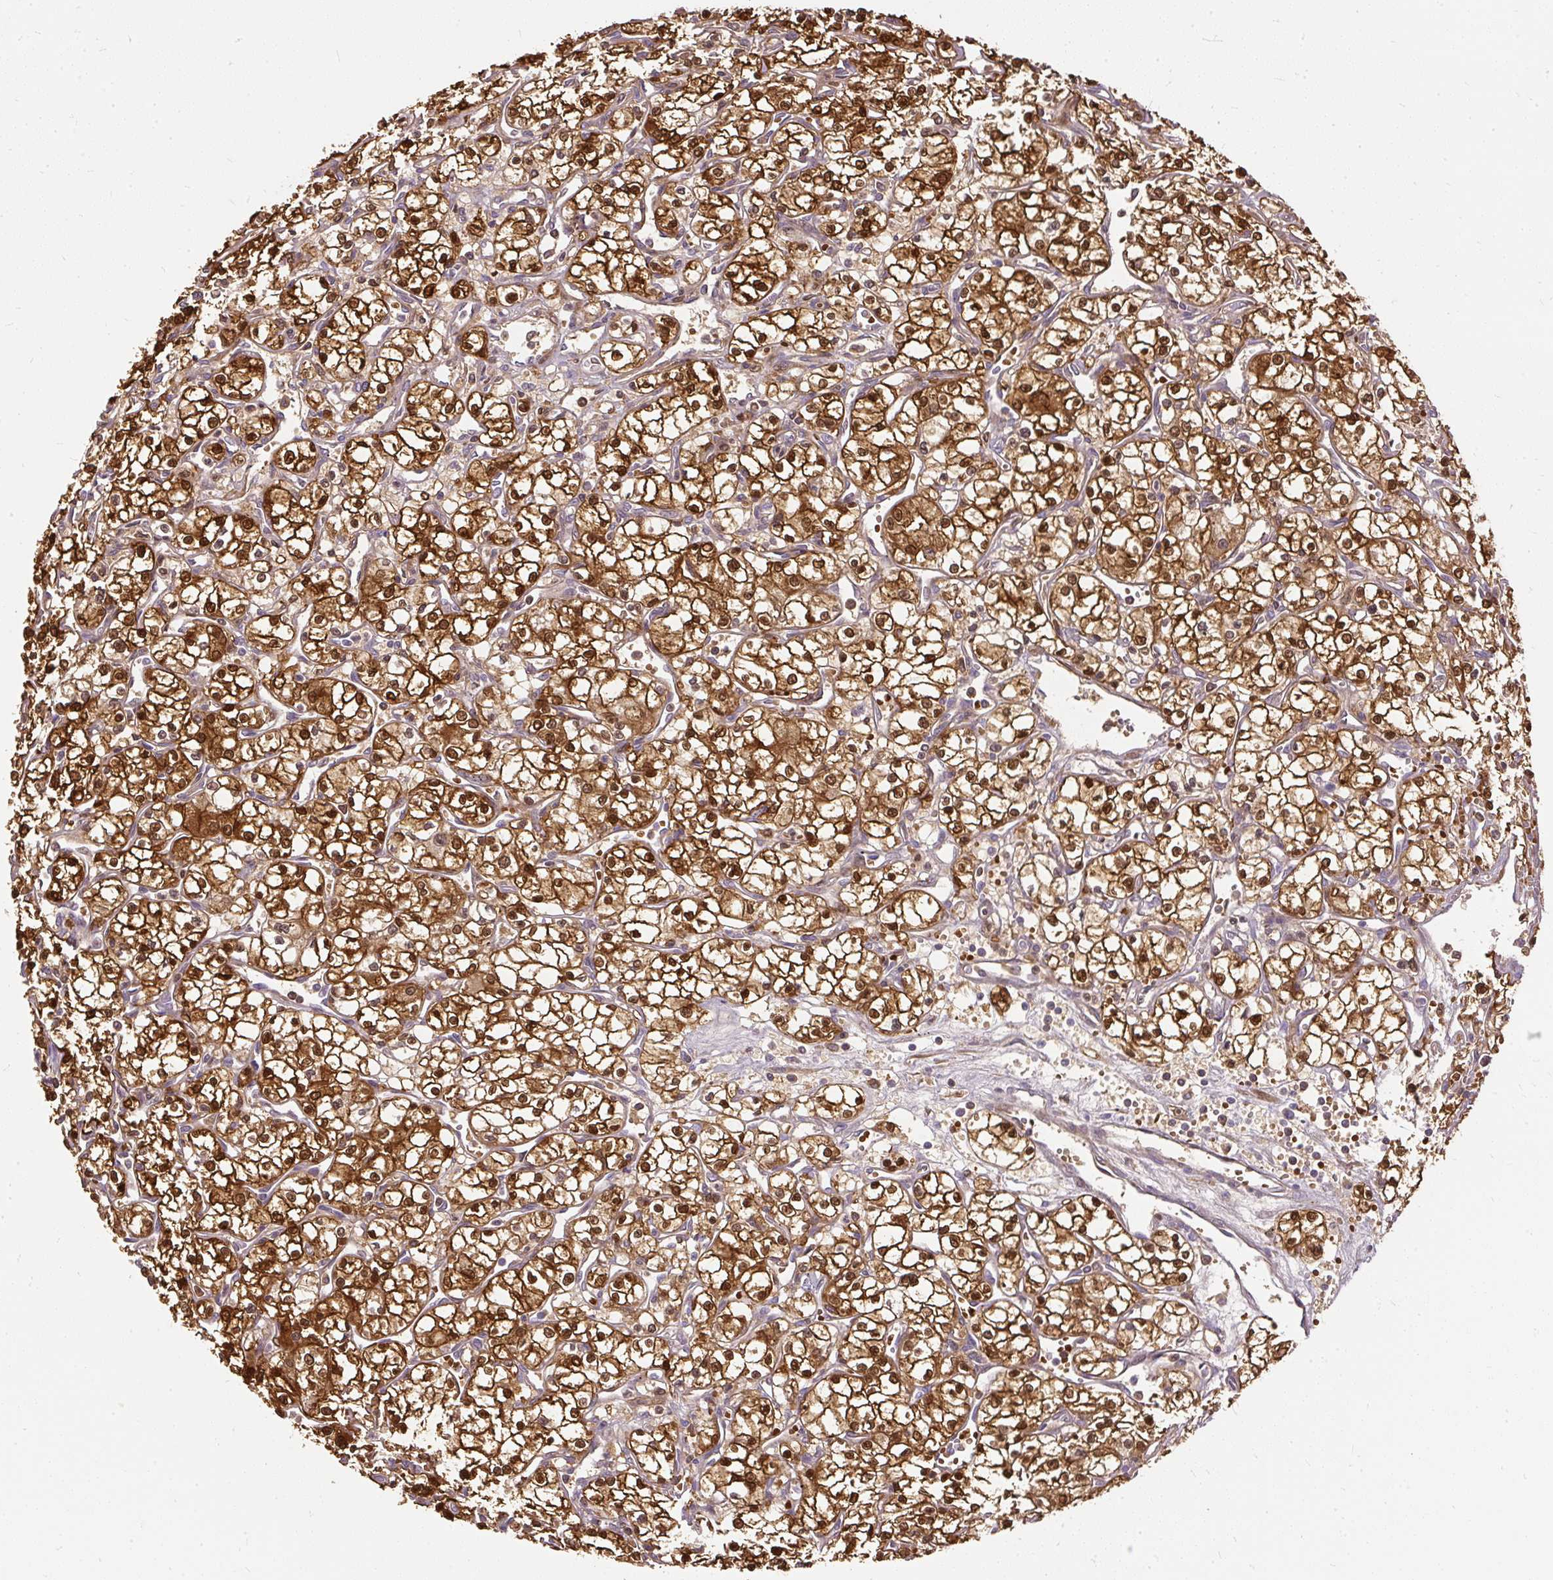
{"staining": {"intensity": "strong", "quantity": ">75%", "location": "cytoplasmic/membranous,nuclear"}, "tissue": "renal cancer", "cell_type": "Tumor cells", "image_type": "cancer", "snomed": [{"axis": "morphology", "description": "Adenocarcinoma, NOS"}, {"axis": "topography", "description": "Kidney"}], "caption": "A brown stain labels strong cytoplasmic/membranous and nuclear expression of a protein in human renal cancer (adenocarcinoma) tumor cells.", "gene": "AP5S1", "patient": {"sex": "male", "age": 59}}